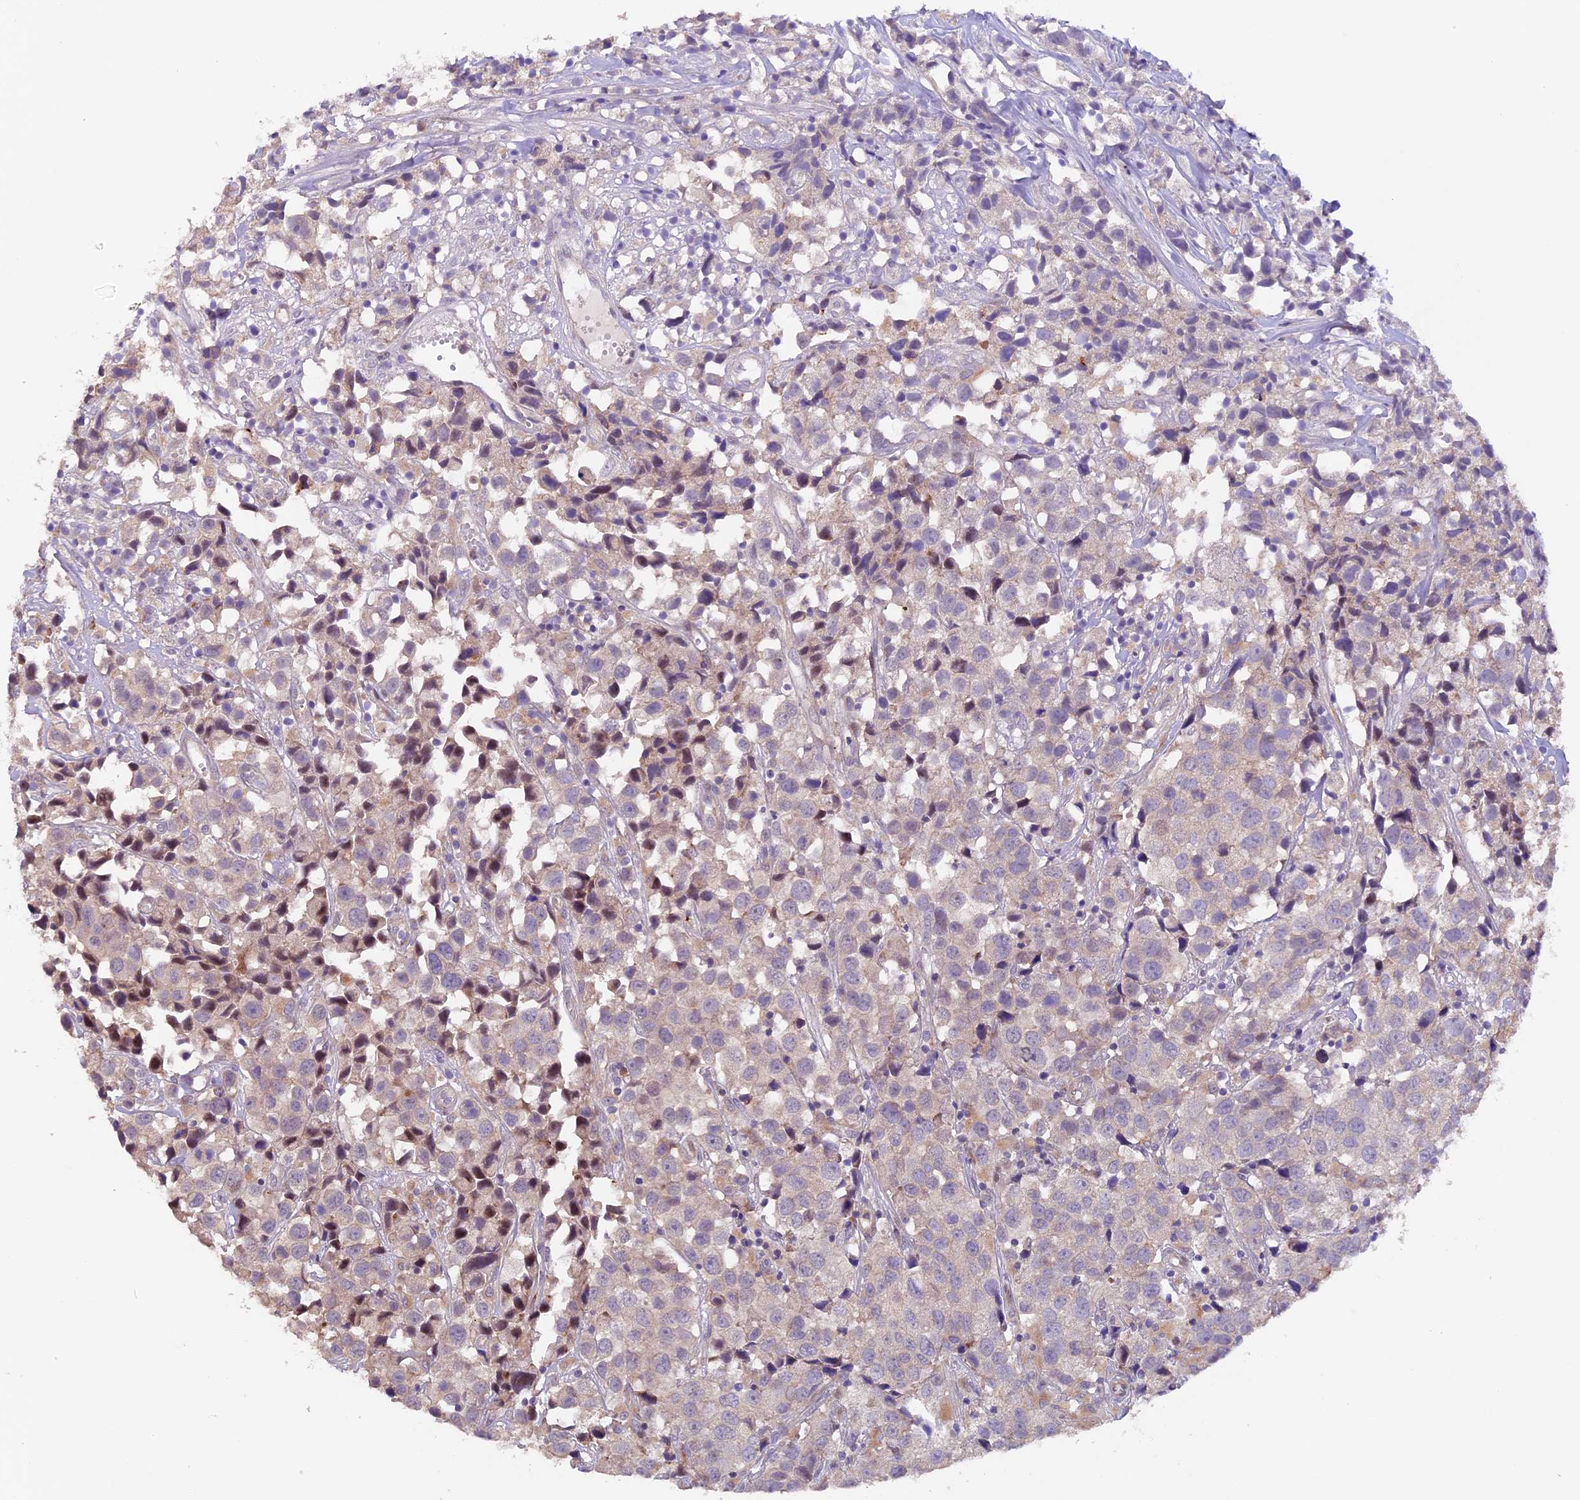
{"staining": {"intensity": "negative", "quantity": "none", "location": "none"}, "tissue": "urothelial cancer", "cell_type": "Tumor cells", "image_type": "cancer", "snomed": [{"axis": "morphology", "description": "Urothelial carcinoma, High grade"}, {"axis": "topography", "description": "Urinary bladder"}], "caption": "Immunohistochemical staining of human urothelial cancer reveals no significant positivity in tumor cells. (DAB (3,3'-diaminobenzidine) immunohistochemistry with hematoxylin counter stain).", "gene": "NCK2", "patient": {"sex": "female", "age": 75}}